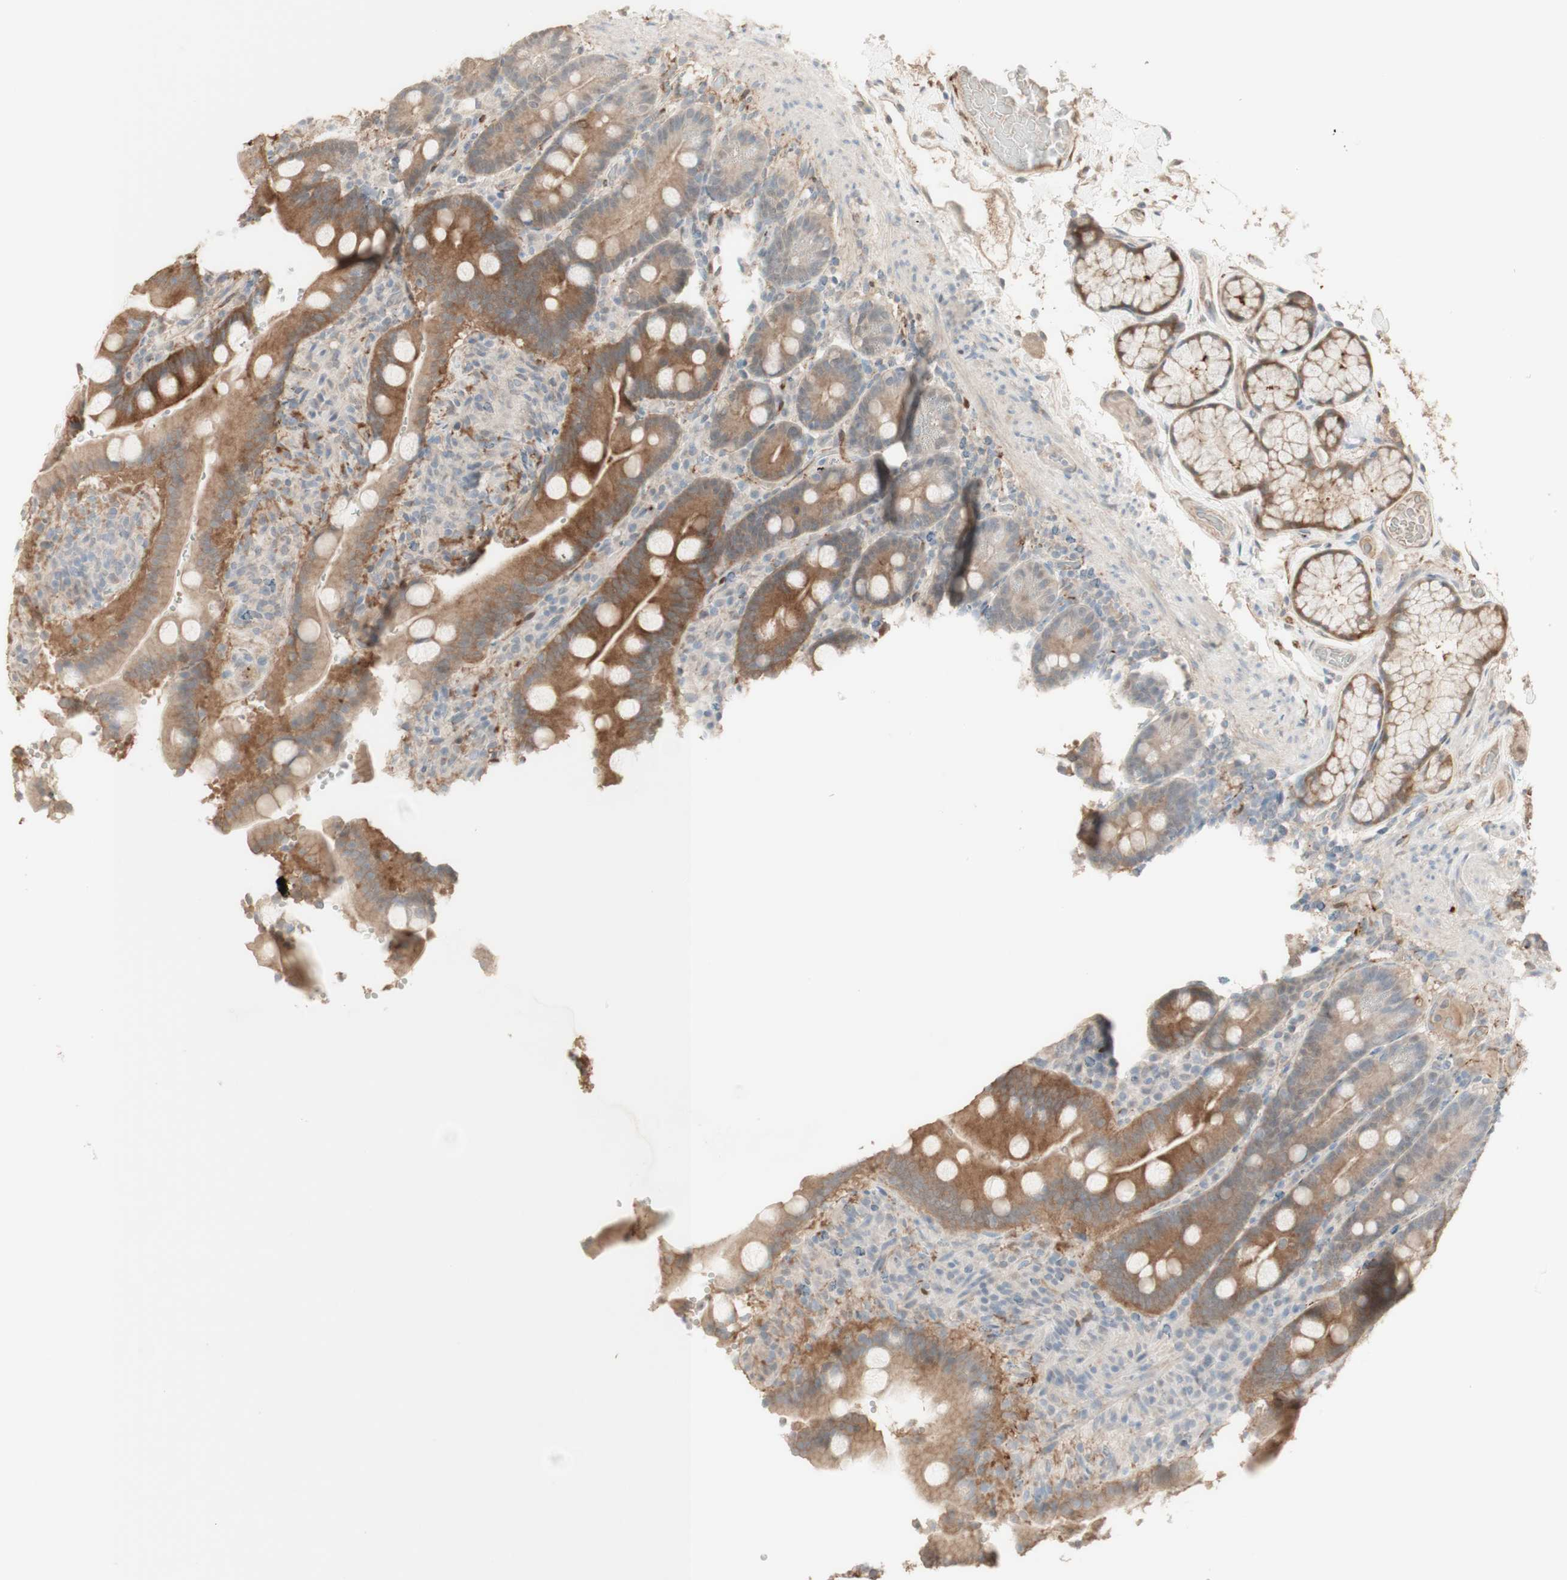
{"staining": {"intensity": "moderate", "quantity": ">75%", "location": "cytoplasmic/membranous"}, "tissue": "duodenum", "cell_type": "Glandular cells", "image_type": "normal", "snomed": [{"axis": "morphology", "description": "Normal tissue, NOS"}, {"axis": "topography", "description": "Small intestine, NOS"}], "caption": "Protein staining by immunohistochemistry displays moderate cytoplasmic/membranous staining in about >75% of glandular cells in normal duodenum. The protein is shown in brown color, while the nuclei are stained blue.", "gene": "MUC3A", "patient": {"sex": "female", "age": 71}}